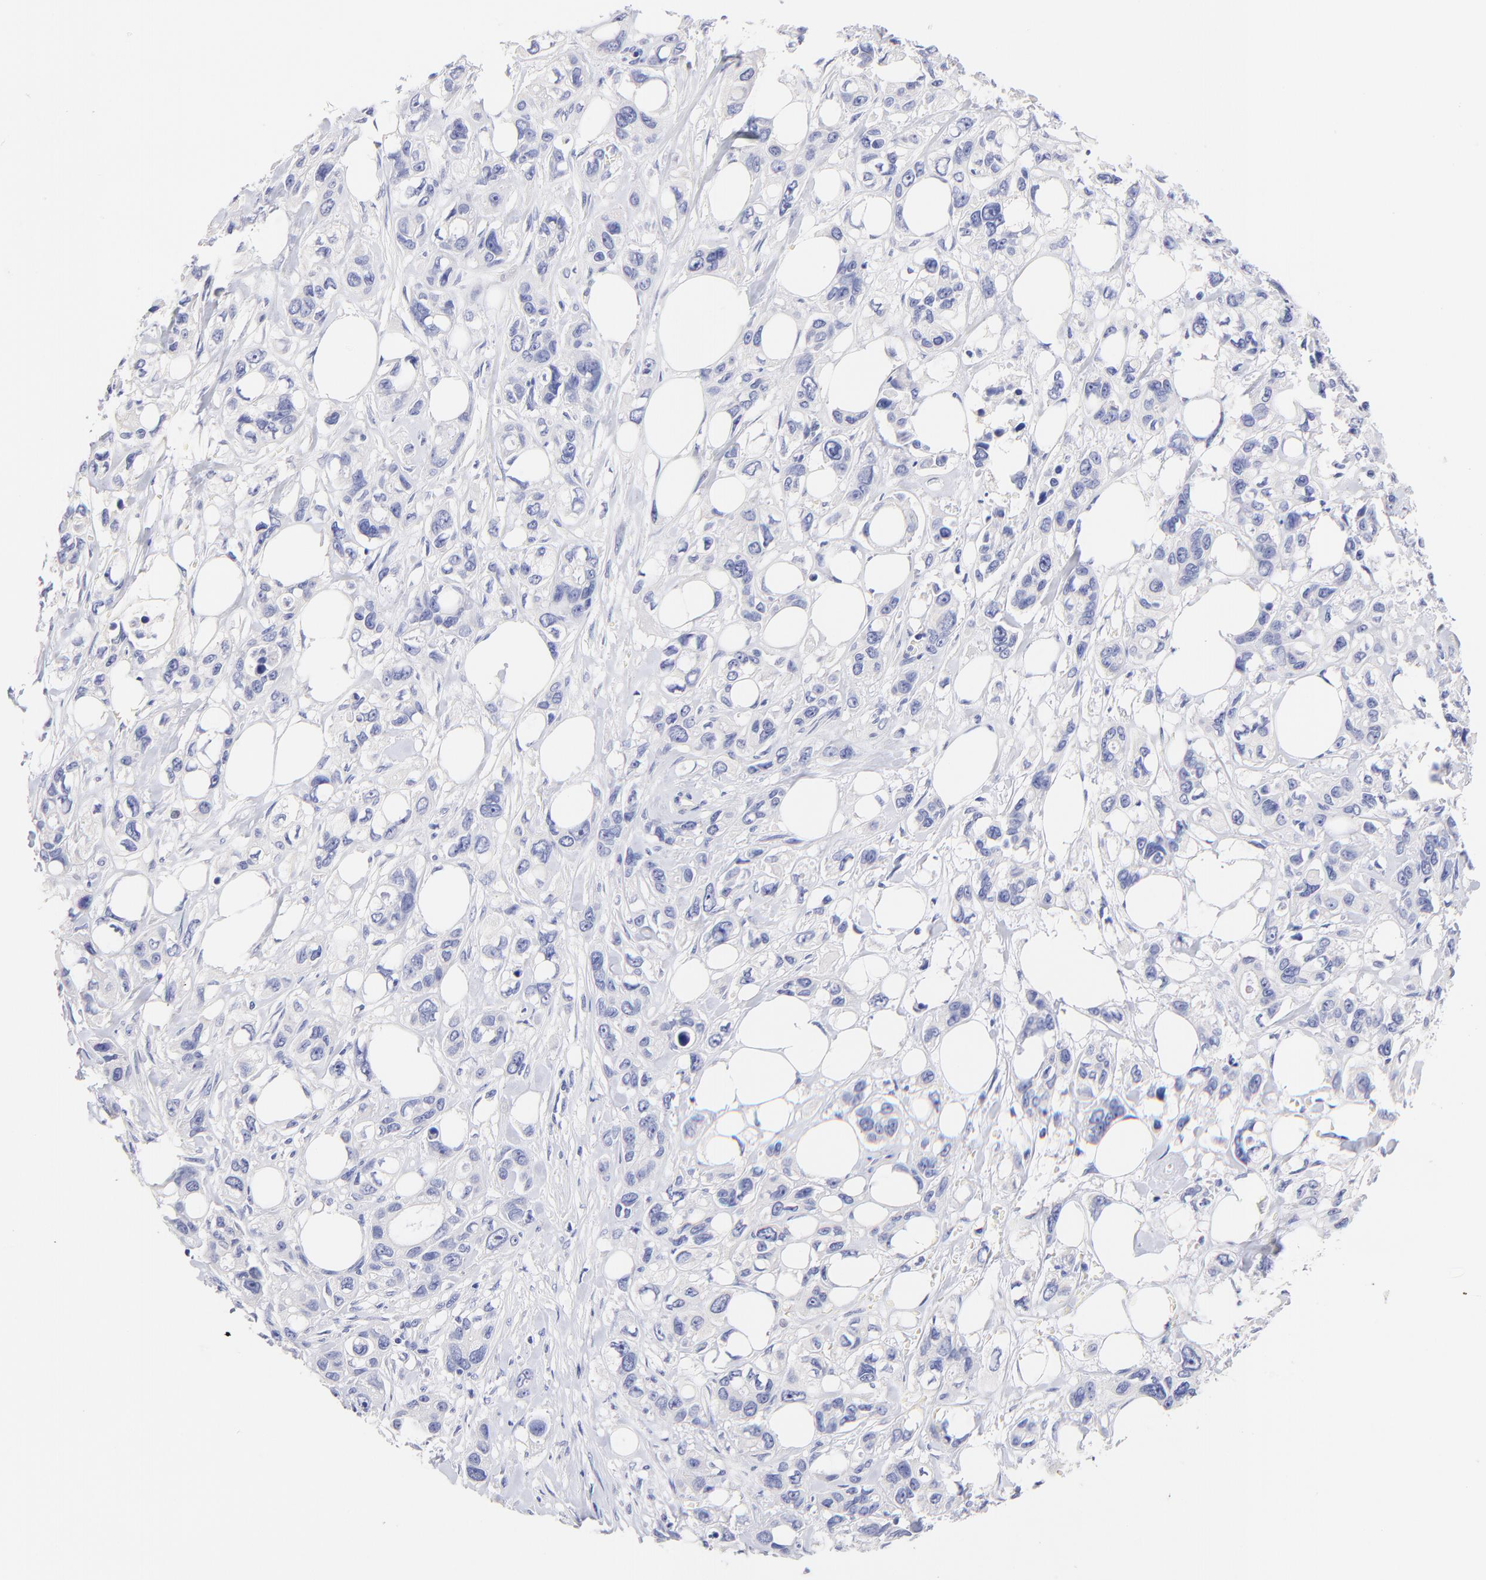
{"staining": {"intensity": "negative", "quantity": "none", "location": "none"}, "tissue": "stomach cancer", "cell_type": "Tumor cells", "image_type": "cancer", "snomed": [{"axis": "morphology", "description": "Adenocarcinoma, NOS"}, {"axis": "topography", "description": "Stomach, upper"}], "caption": "Tumor cells are negative for brown protein staining in stomach adenocarcinoma.", "gene": "RAB3A", "patient": {"sex": "male", "age": 47}}